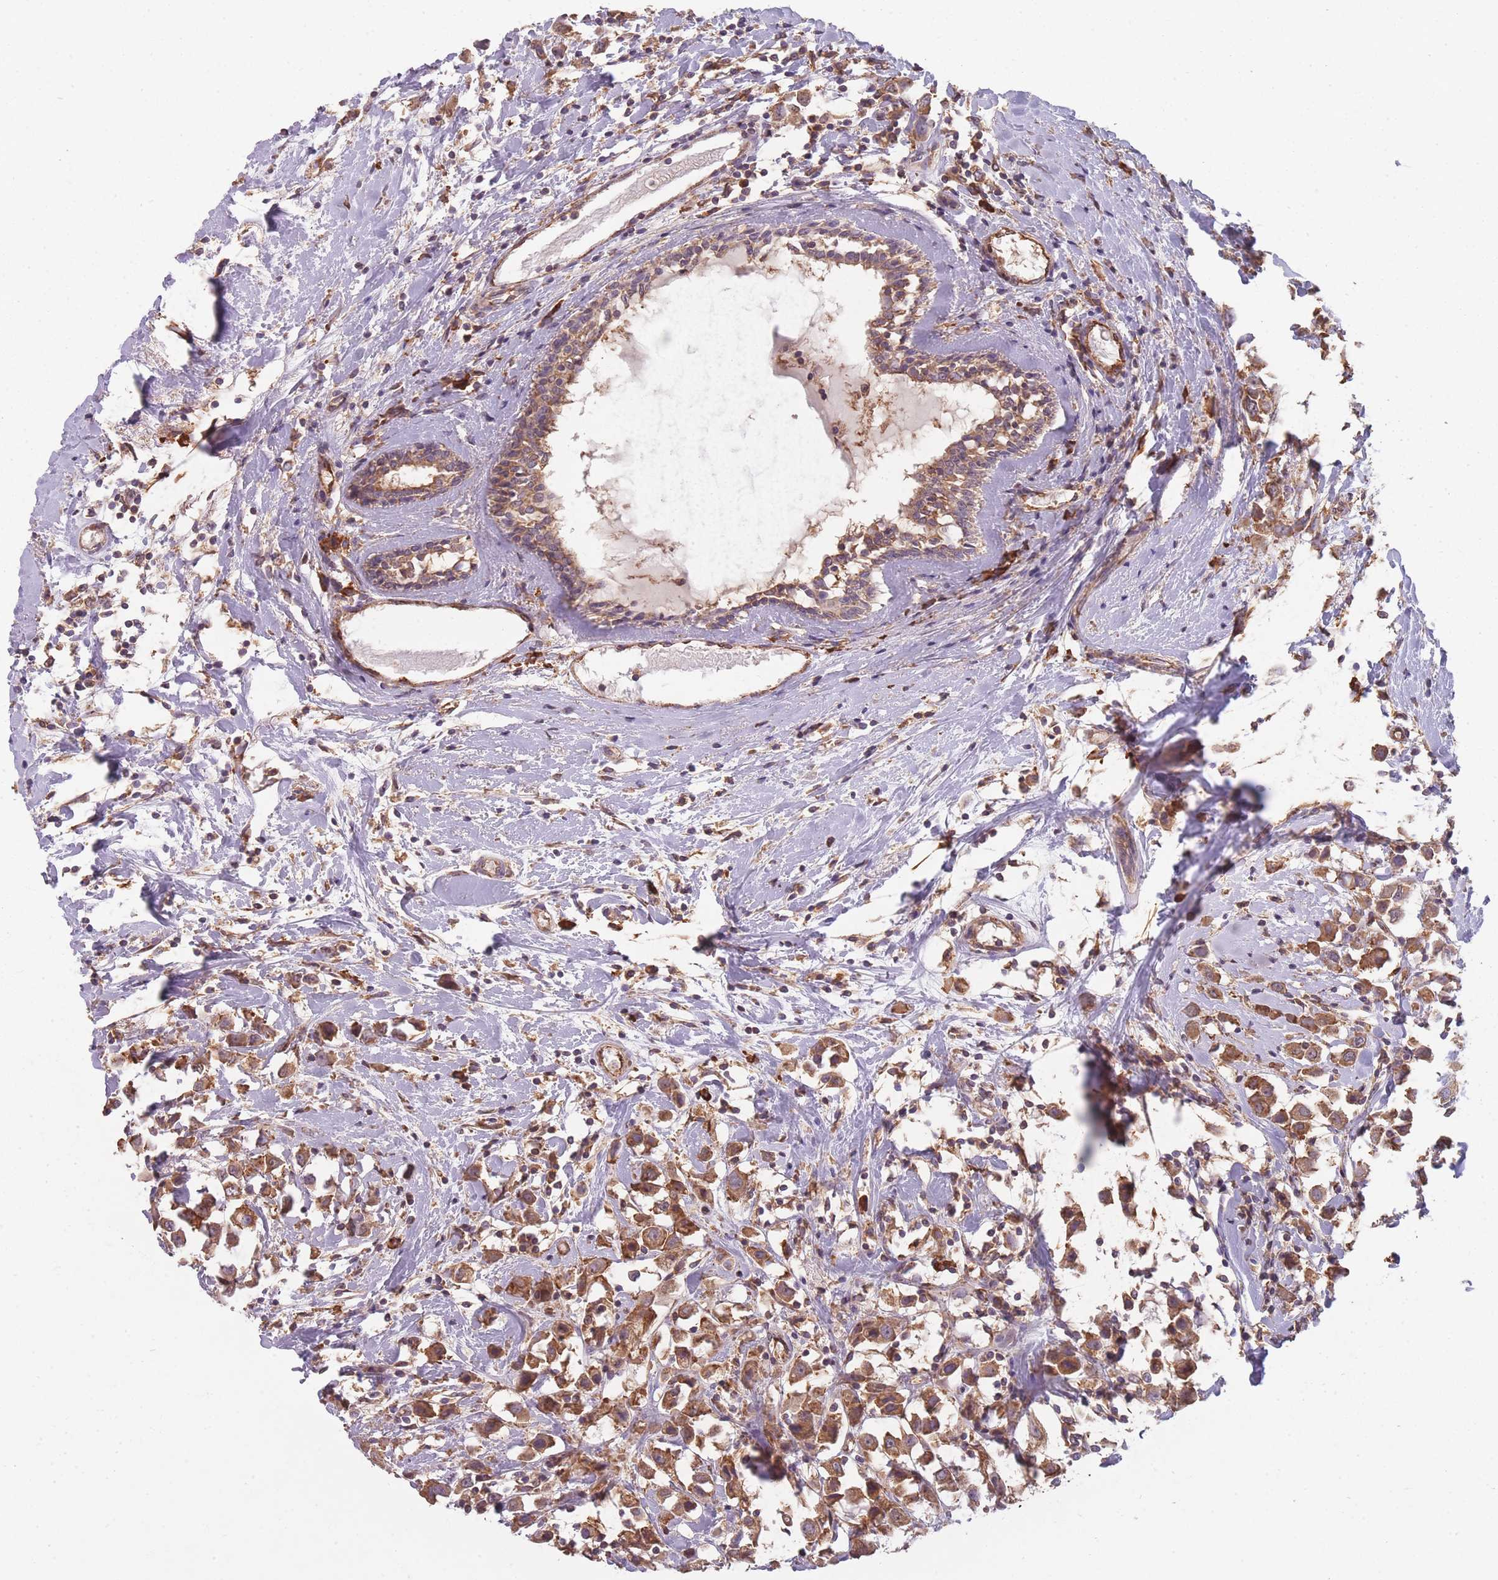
{"staining": {"intensity": "moderate", "quantity": ">75%", "location": "cytoplasmic/membranous"}, "tissue": "breast cancer", "cell_type": "Tumor cells", "image_type": "cancer", "snomed": [{"axis": "morphology", "description": "Duct carcinoma"}, {"axis": "topography", "description": "Breast"}], "caption": "Brown immunohistochemical staining in breast cancer reveals moderate cytoplasmic/membranous staining in approximately >75% of tumor cells.", "gene": "SANBR", "patient": {"sex": "female", "age": 61}}